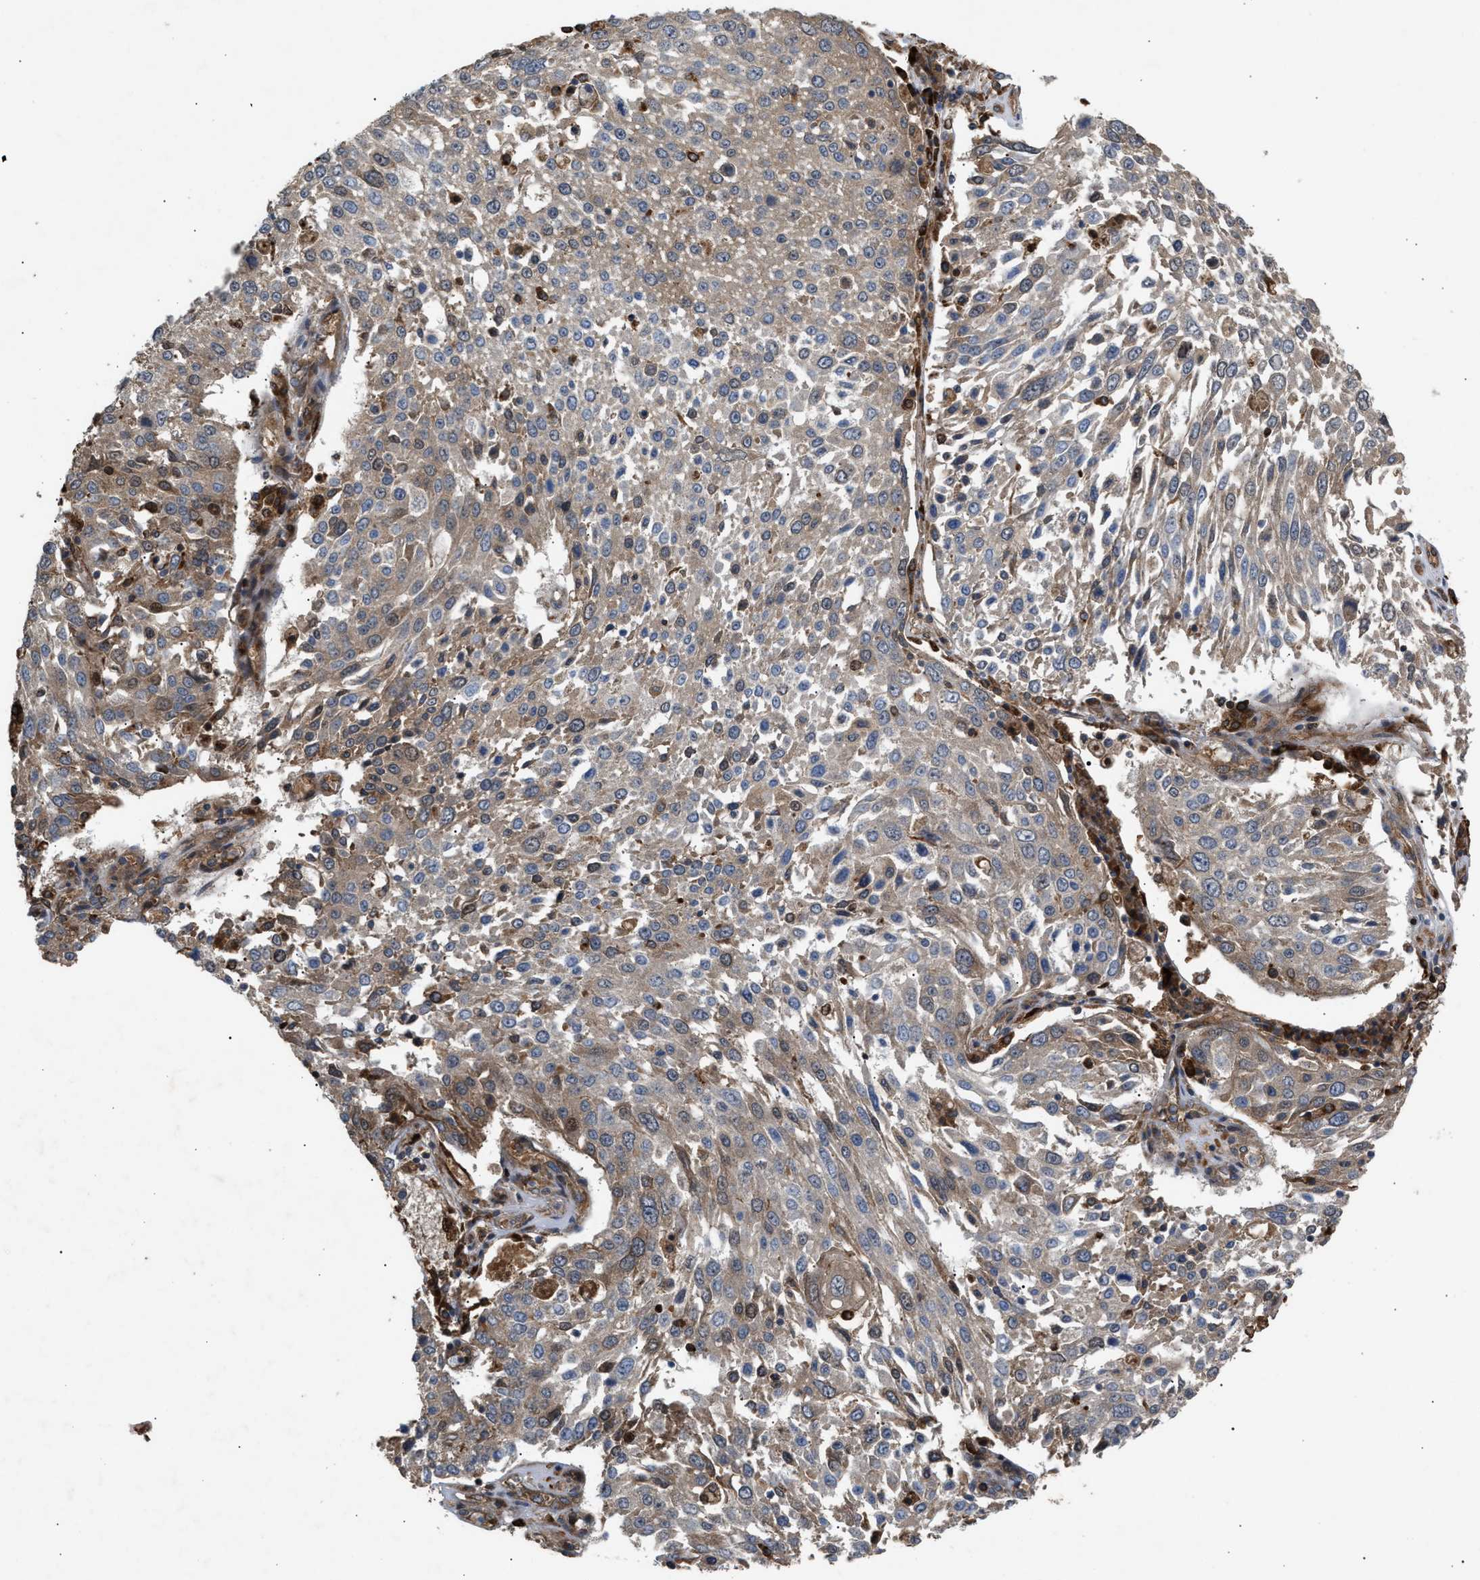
{"staining": {"intensity": "moderate", "quantity": ">75%", "location": "cytoplasmic/membranous"}, "tissue": "lung cancer", "cell_type": "Tumor cells", "image_type": "cancer", "snomed": [{"axis": "morphology", "description": "Squamous cell carcinoma, NOS"}, {"axis": "topography", "description": "Lung"}], "caption": "About >75% of tumor cells in human lung squamous cell carcinoma demonstrate moderate cytoplasmic/membranous protein staining as visualized by brown immunohistochemical staining.", "gene": "GCC1", "patient": {"sex": "male", "age": 65}}